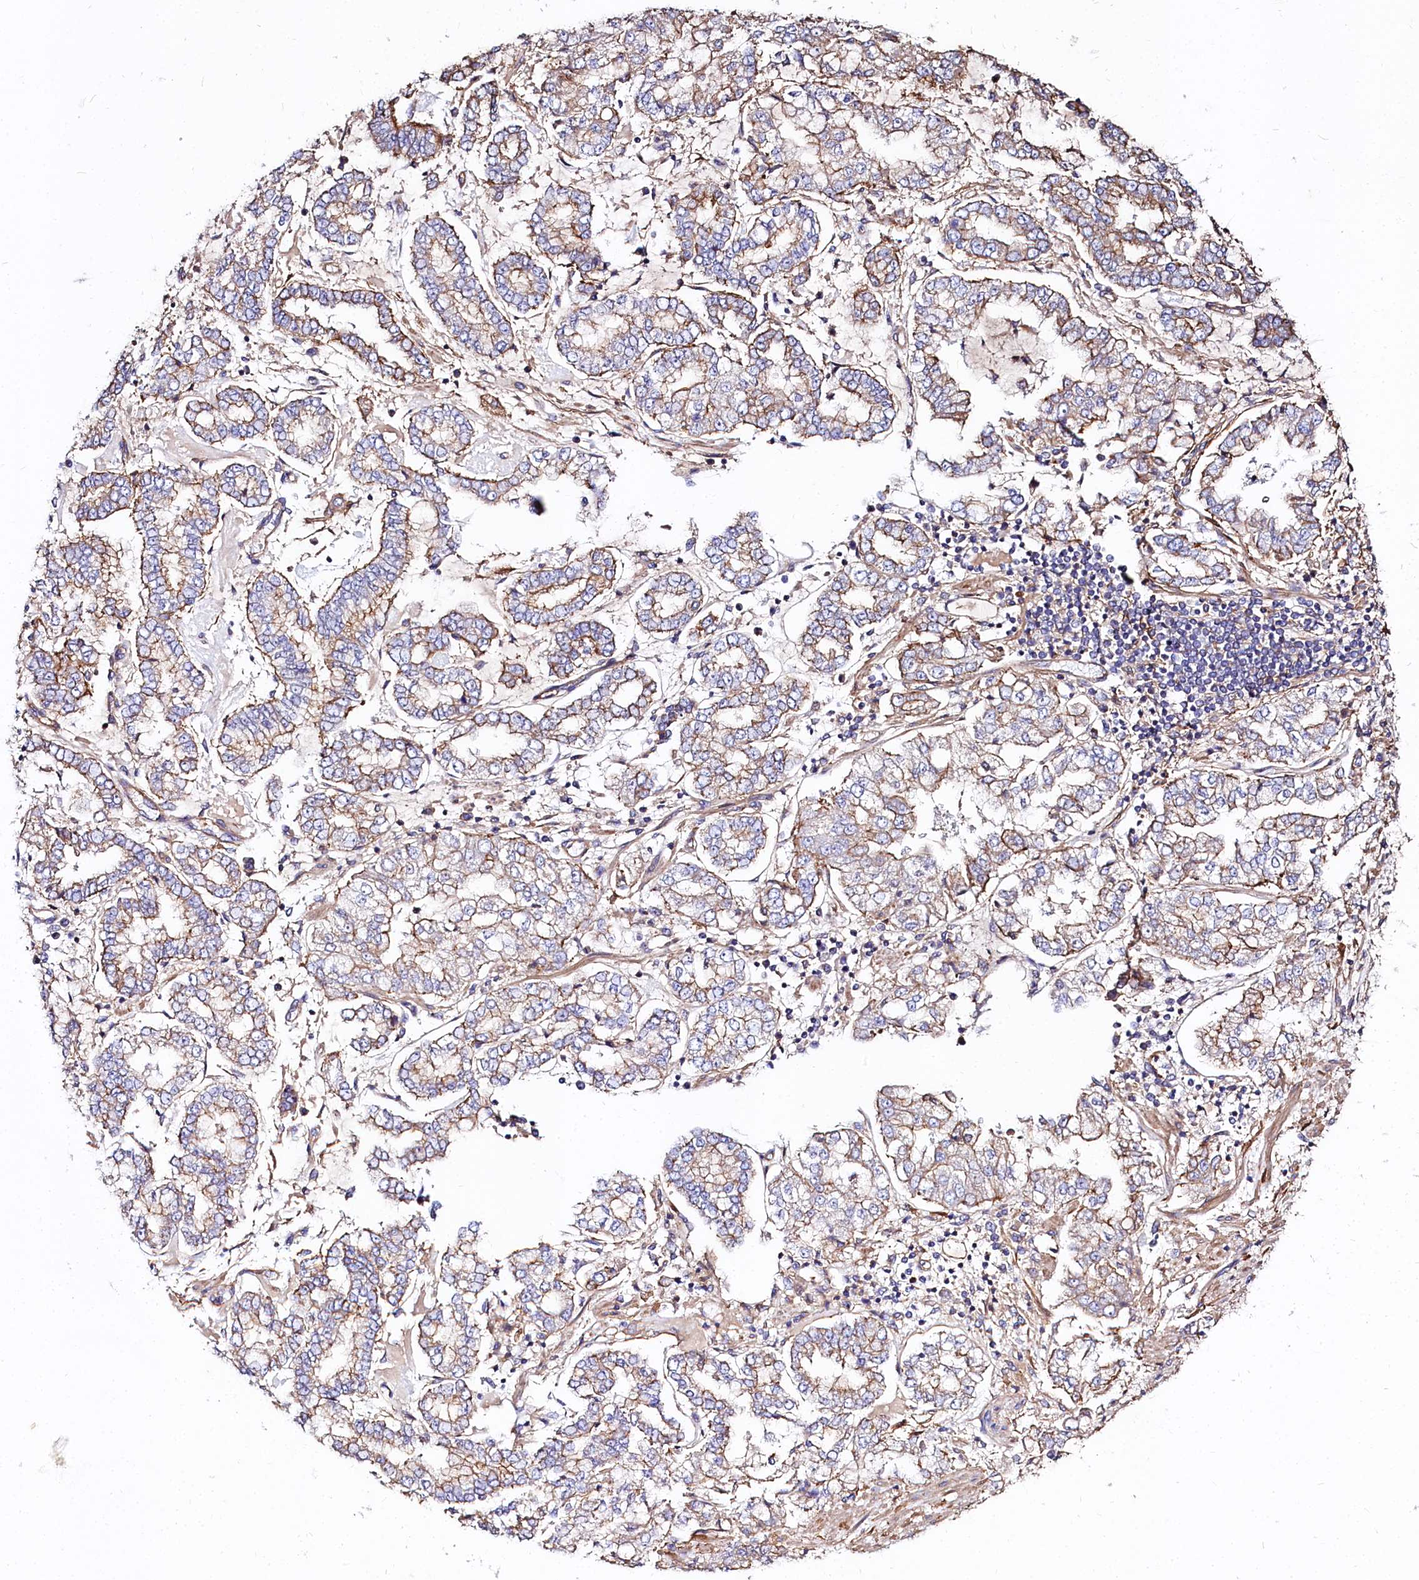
{"staining": {"intensity": "moderate", "quantity": ">75%", "location": "cytoplasmic/membranous"}, "tissue": "stomach cancer", "cell_type": "Tumor cells", "image_type": "cancer", "snomed": [{"axis": "morphology", "description": "Adenocarcinoma, NOS"}, {"axis": "topography", "description": "Stomach"}], "caption": "This is a micrograph of immunohistochemistry staining of stomach adenocarcinoma, which shows moderate expression in the cytoplasmic/membranous of tumor cells.", "gene": "FCHSD2", "patient": {"sex": "male", "age": 76}}